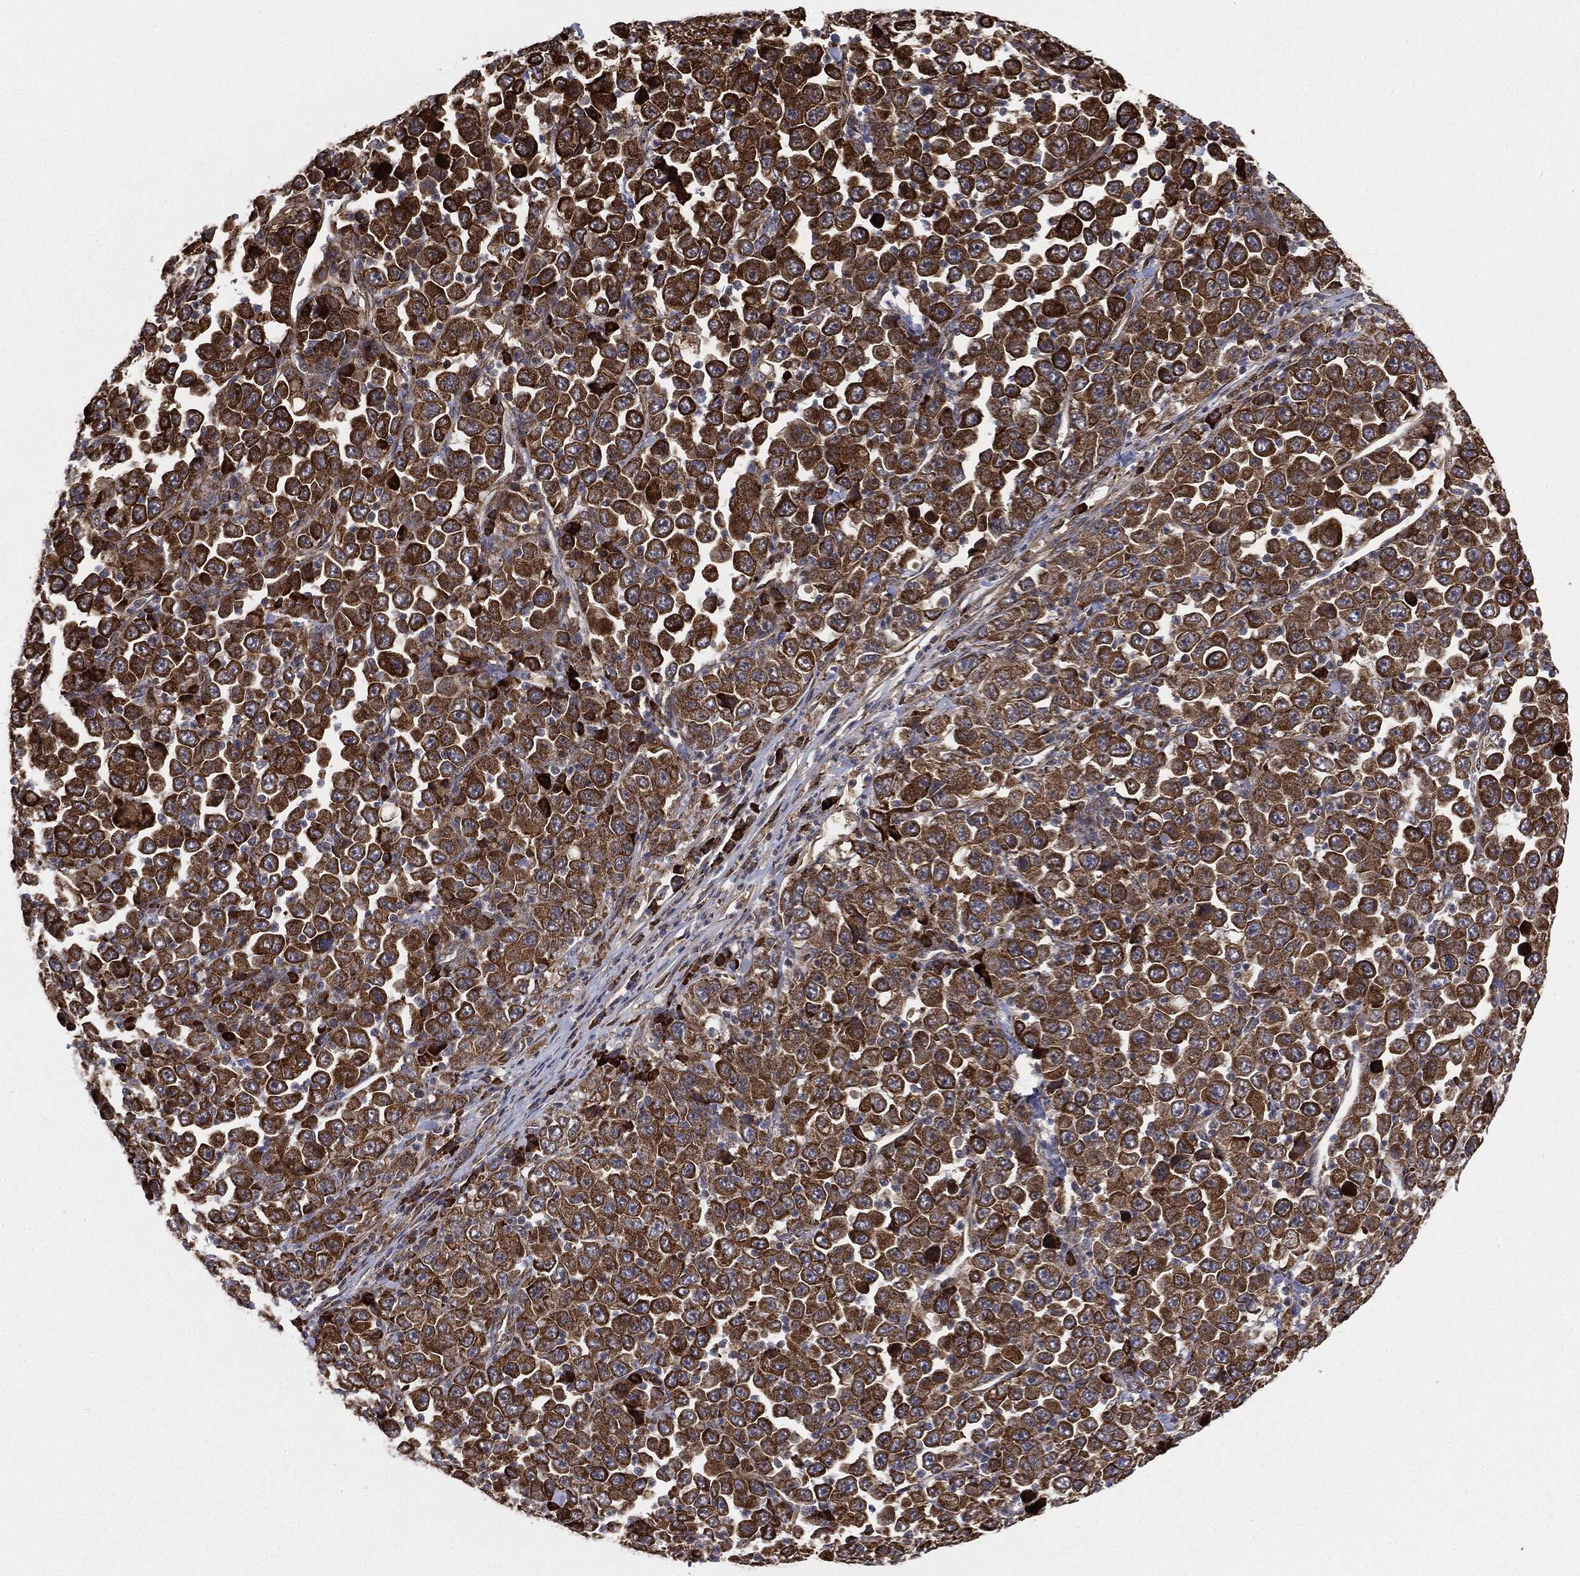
{"staining": {"intensity": "strong", "quantity": ">75%", "location": "cytoplasmic/membranous"}, "tissue": "stomach cancer", "cell_type": "Tumor cells", "image_type": "cancer", "snomed": [{"axis": "morphology", "description": "Normal tissue, NOS"}, {"axis": "morphology", "description": "Adenocarcinoma, NOS"}, {"axis": "topography", "description": "Stomach, upper"}, {"axis": "topography", "description": "Stomach"}], "caption": "High-magnification brightfield microscopy of stomach cancer (adenocarcinoma) stained with DAB (brown) and counterstained with hematoxylin (blue). tumor cells exhibit strong cytoplasmic/membranous positivity is appreciated in about>75% of cells.", "gene": "CYLD", "patient": {"sex": "male", "age": 59}}